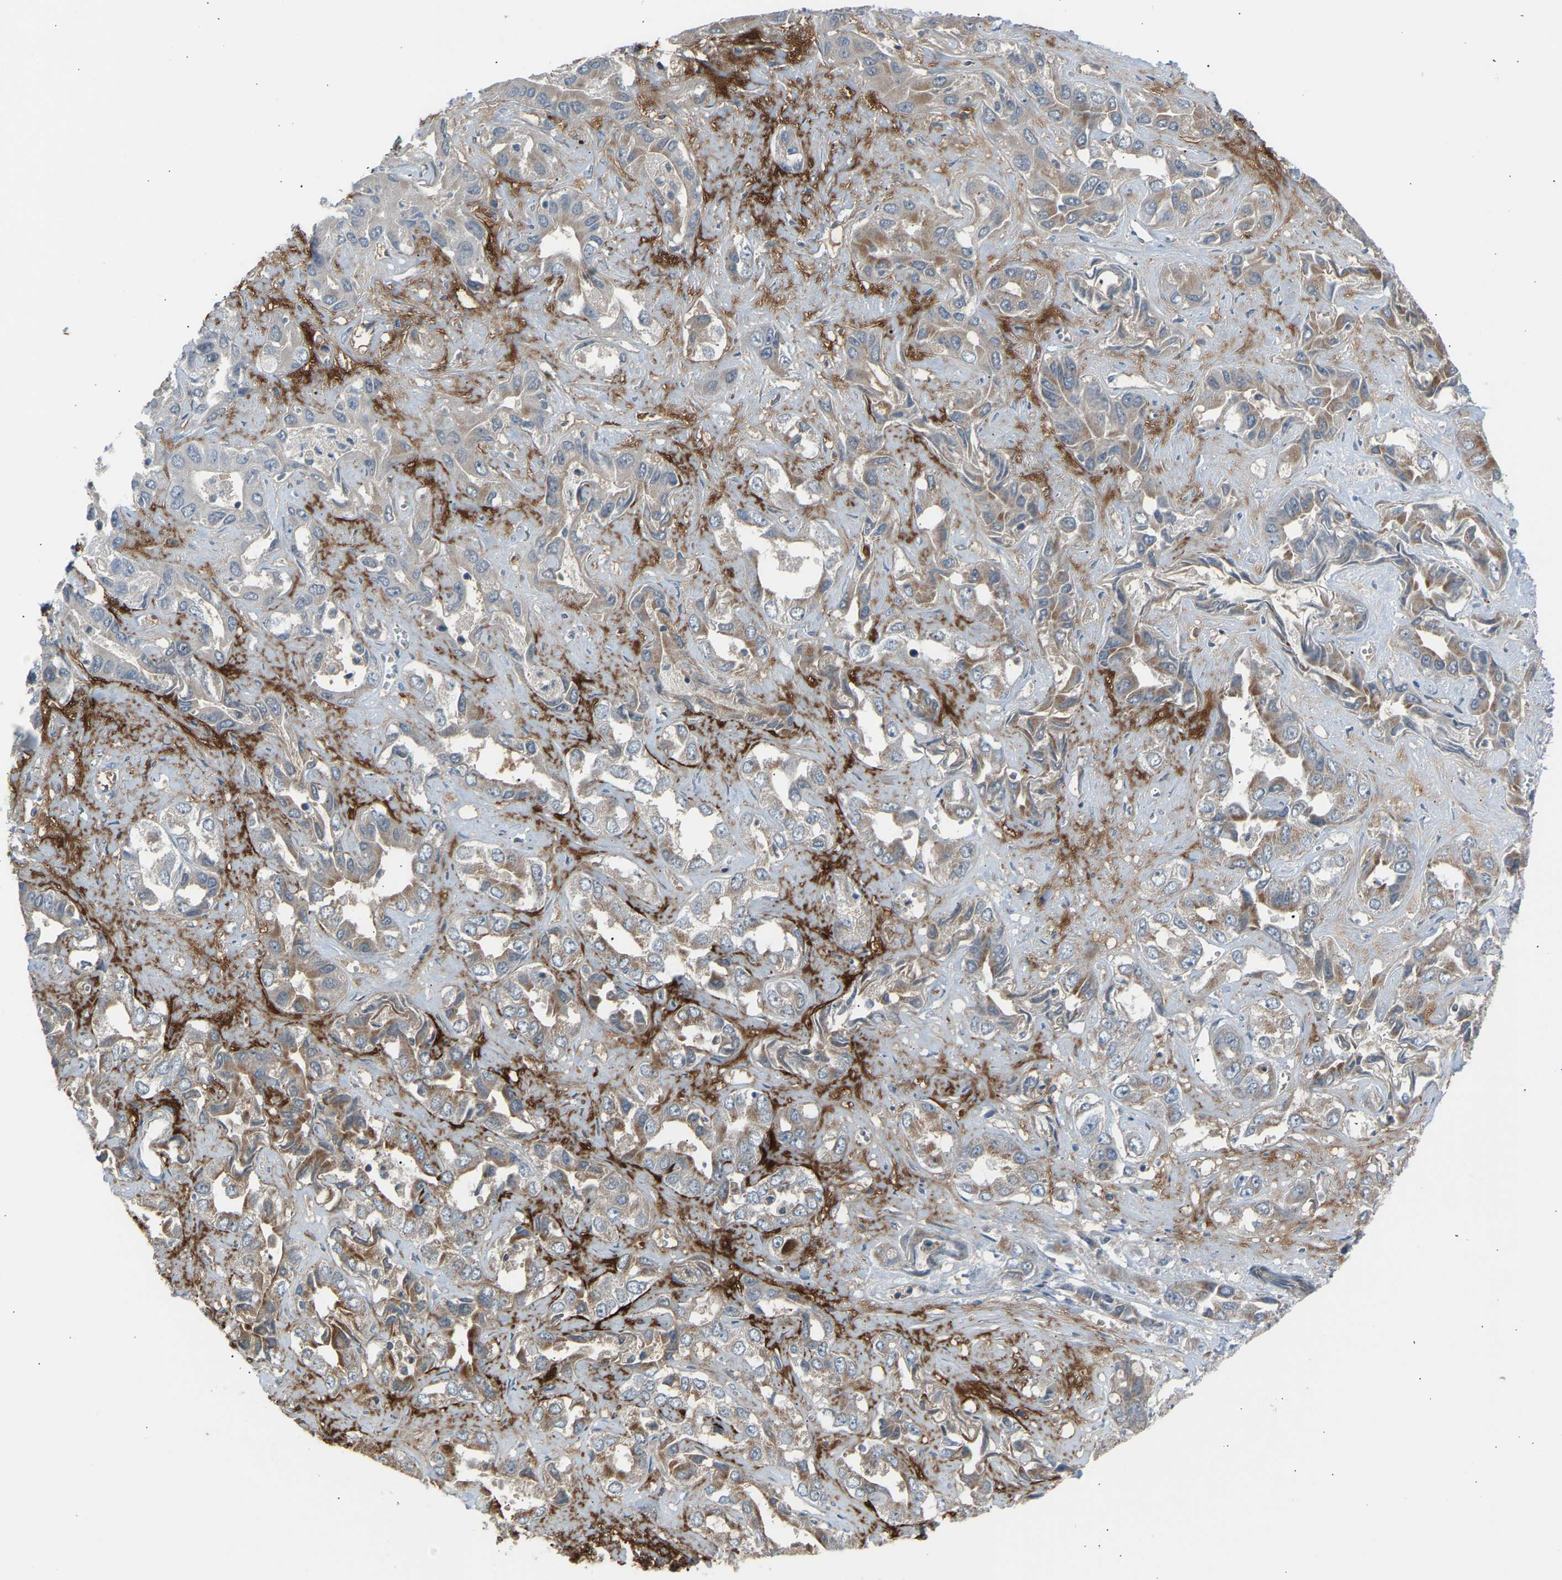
{"staining": {"intensity": "moderate", "quantity": "25%-75%", "location": "cytoplasmic/membranous"}, "tissue": "liver cancer", "cell_type": "Tumor cells", "image_type": "cancer", "snomed": [{"axis": "morphology", "description": "Cholangiocarcinoma"}, {"axis": "topography", "description": "Liver"}], "caption": "The micrograph shows a brown stain indicating the presence of a protein in the cytoplasmic/membranous of tumor cells in liver cholangiocarcinoma.", "gene": "VPS41", "patient": {"sex": "female", "age": 52}}